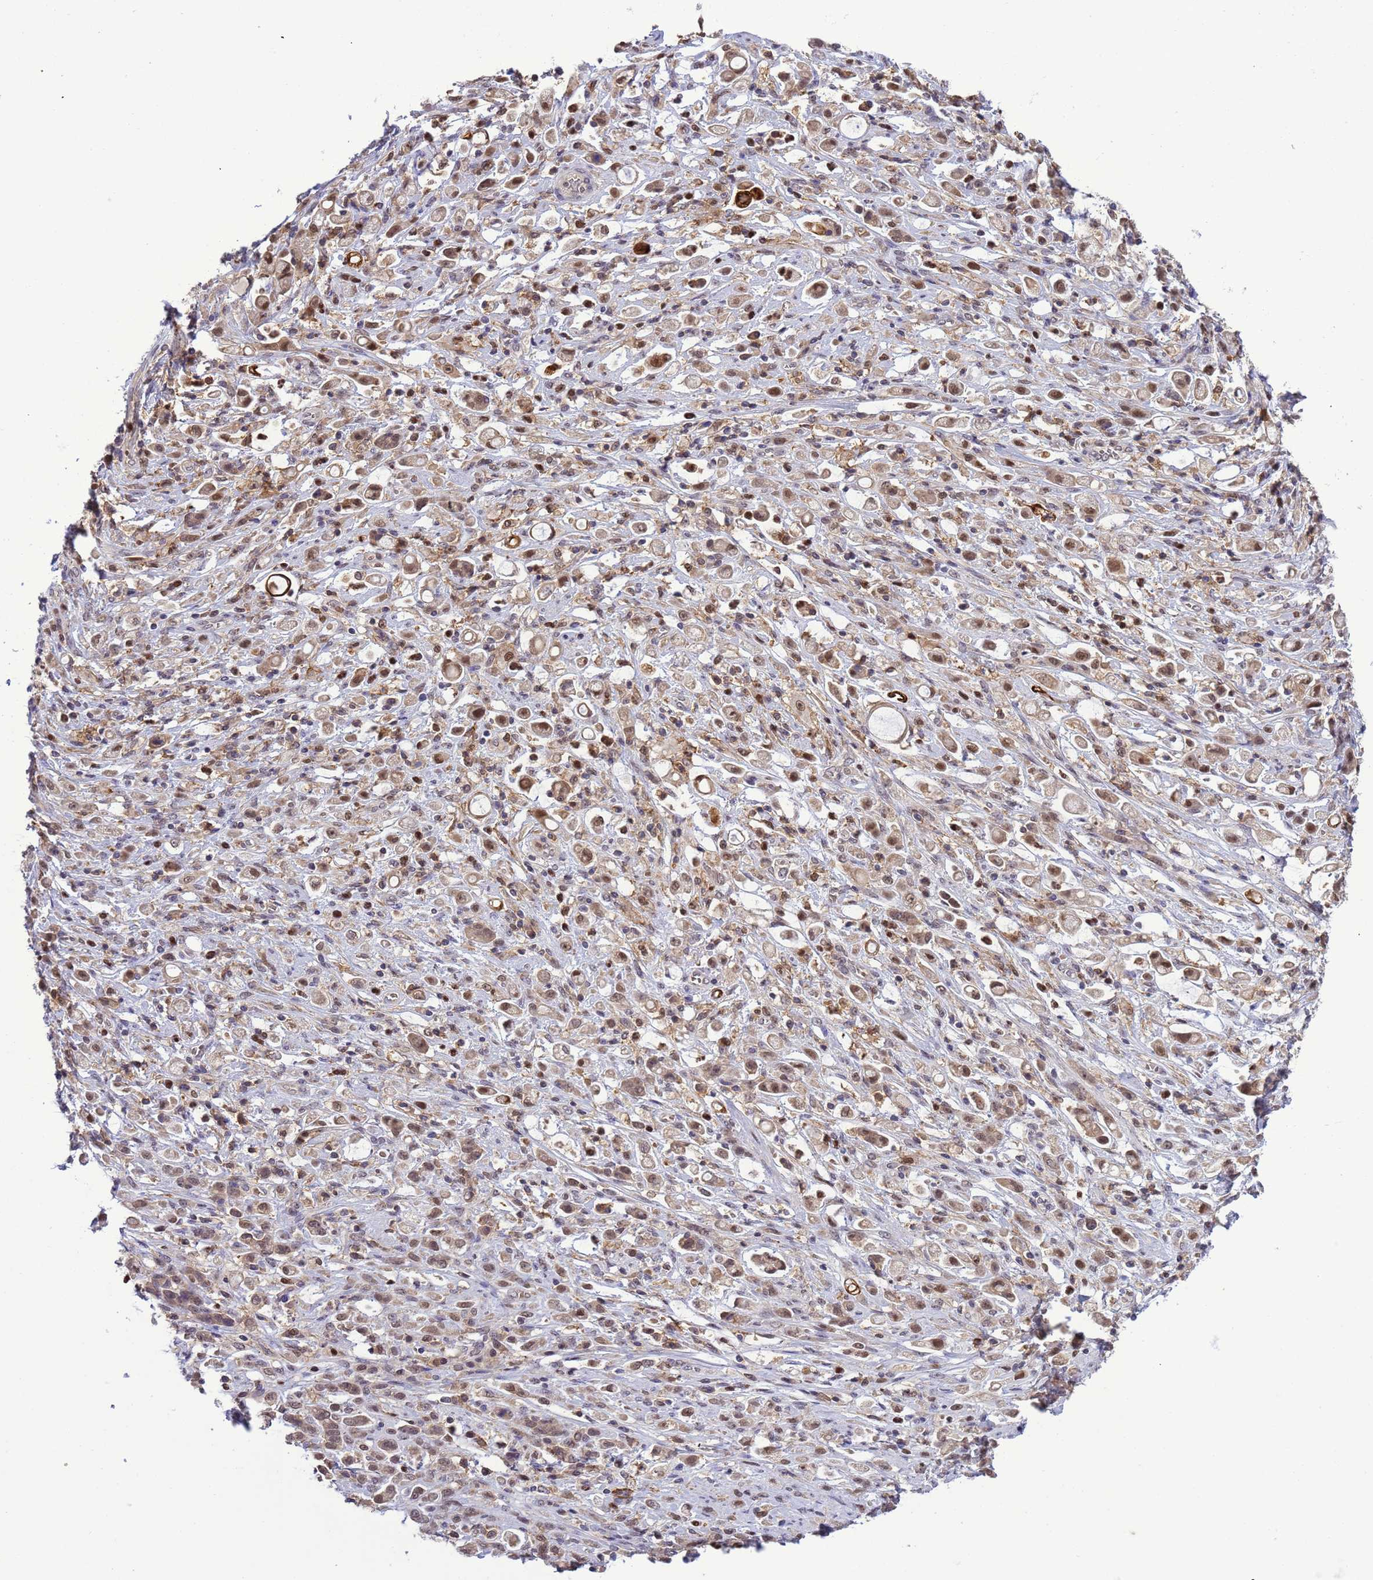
{"staining": {"intensity": "moderate", "quantity": ">75%", "location": "cytoplasmic/membranous,nuclear"}, "tissue": "stomach cancer", "cell_type": "Tumor cells", "image_type": "cancer", "snomed": [{"axis": "morphology", "description": "Adenocarcinoma, NOS"}, {"axis": "topography", "description": "Stomach"}], "caption": "The immunohistochemical stain shows moderate cytoplasmic/membranous and nuclear staining in tumor cells of stomach cancer (adenocarcinoma) tissue.", "gene": "CD53", "patient": {"sex": "female", "age": 60}}